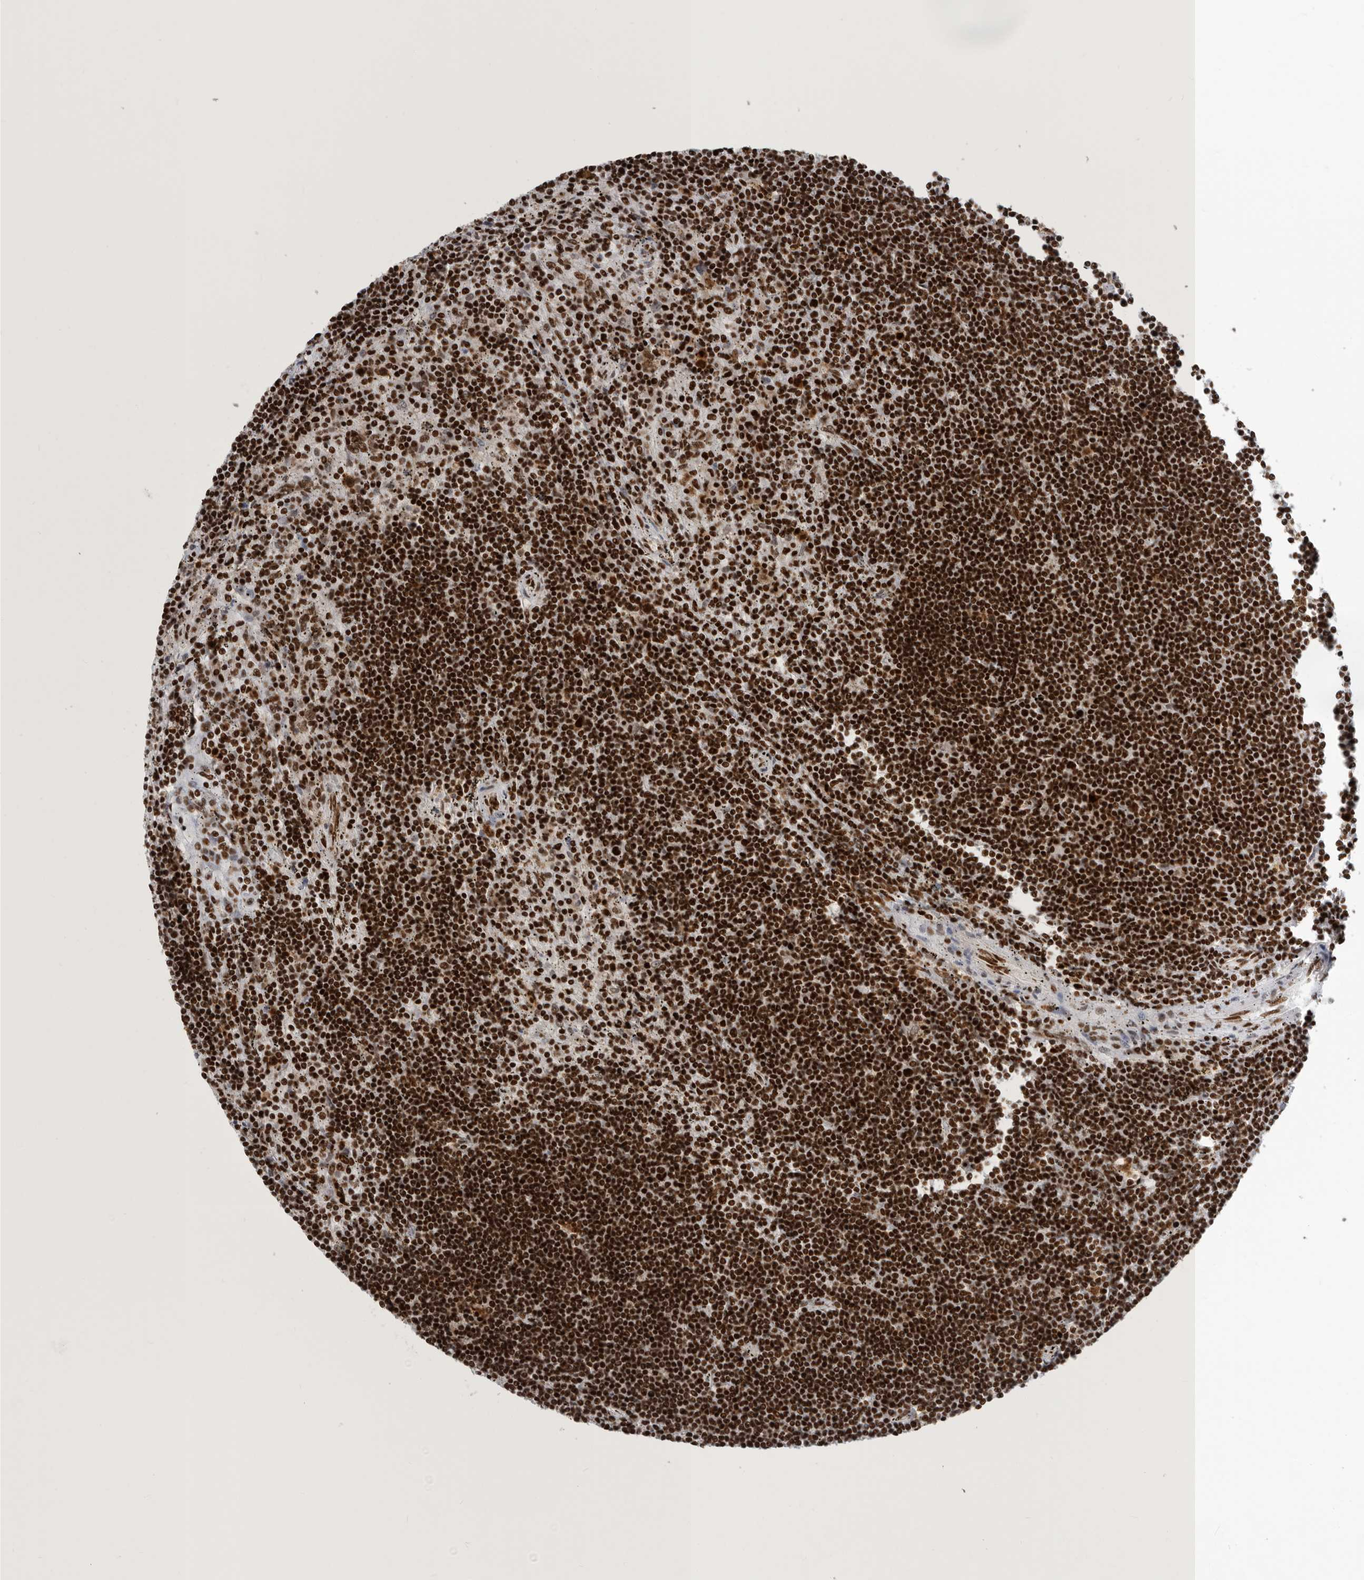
{"staining": {"intensity": "strong", "quantity": ">75%", "location": "nuclear"}, "tissue": "lymphoma", "cell_type": "Tumor cells", "image_type": "cancer", "snomed": [{"axis": "morphology", "description": "Malignant lymphoma, non-Hodgkin's type, Low grade"}, {"axis": "topography", "description": "Spleen"}], "caption": "Immunohistochemical staining of human lymphoma displays high levels of strong nuclear positivity in about >75% of tumor cells.", "gene": "BCLAF1", "patient": {"sex": "male", "age": 76}}